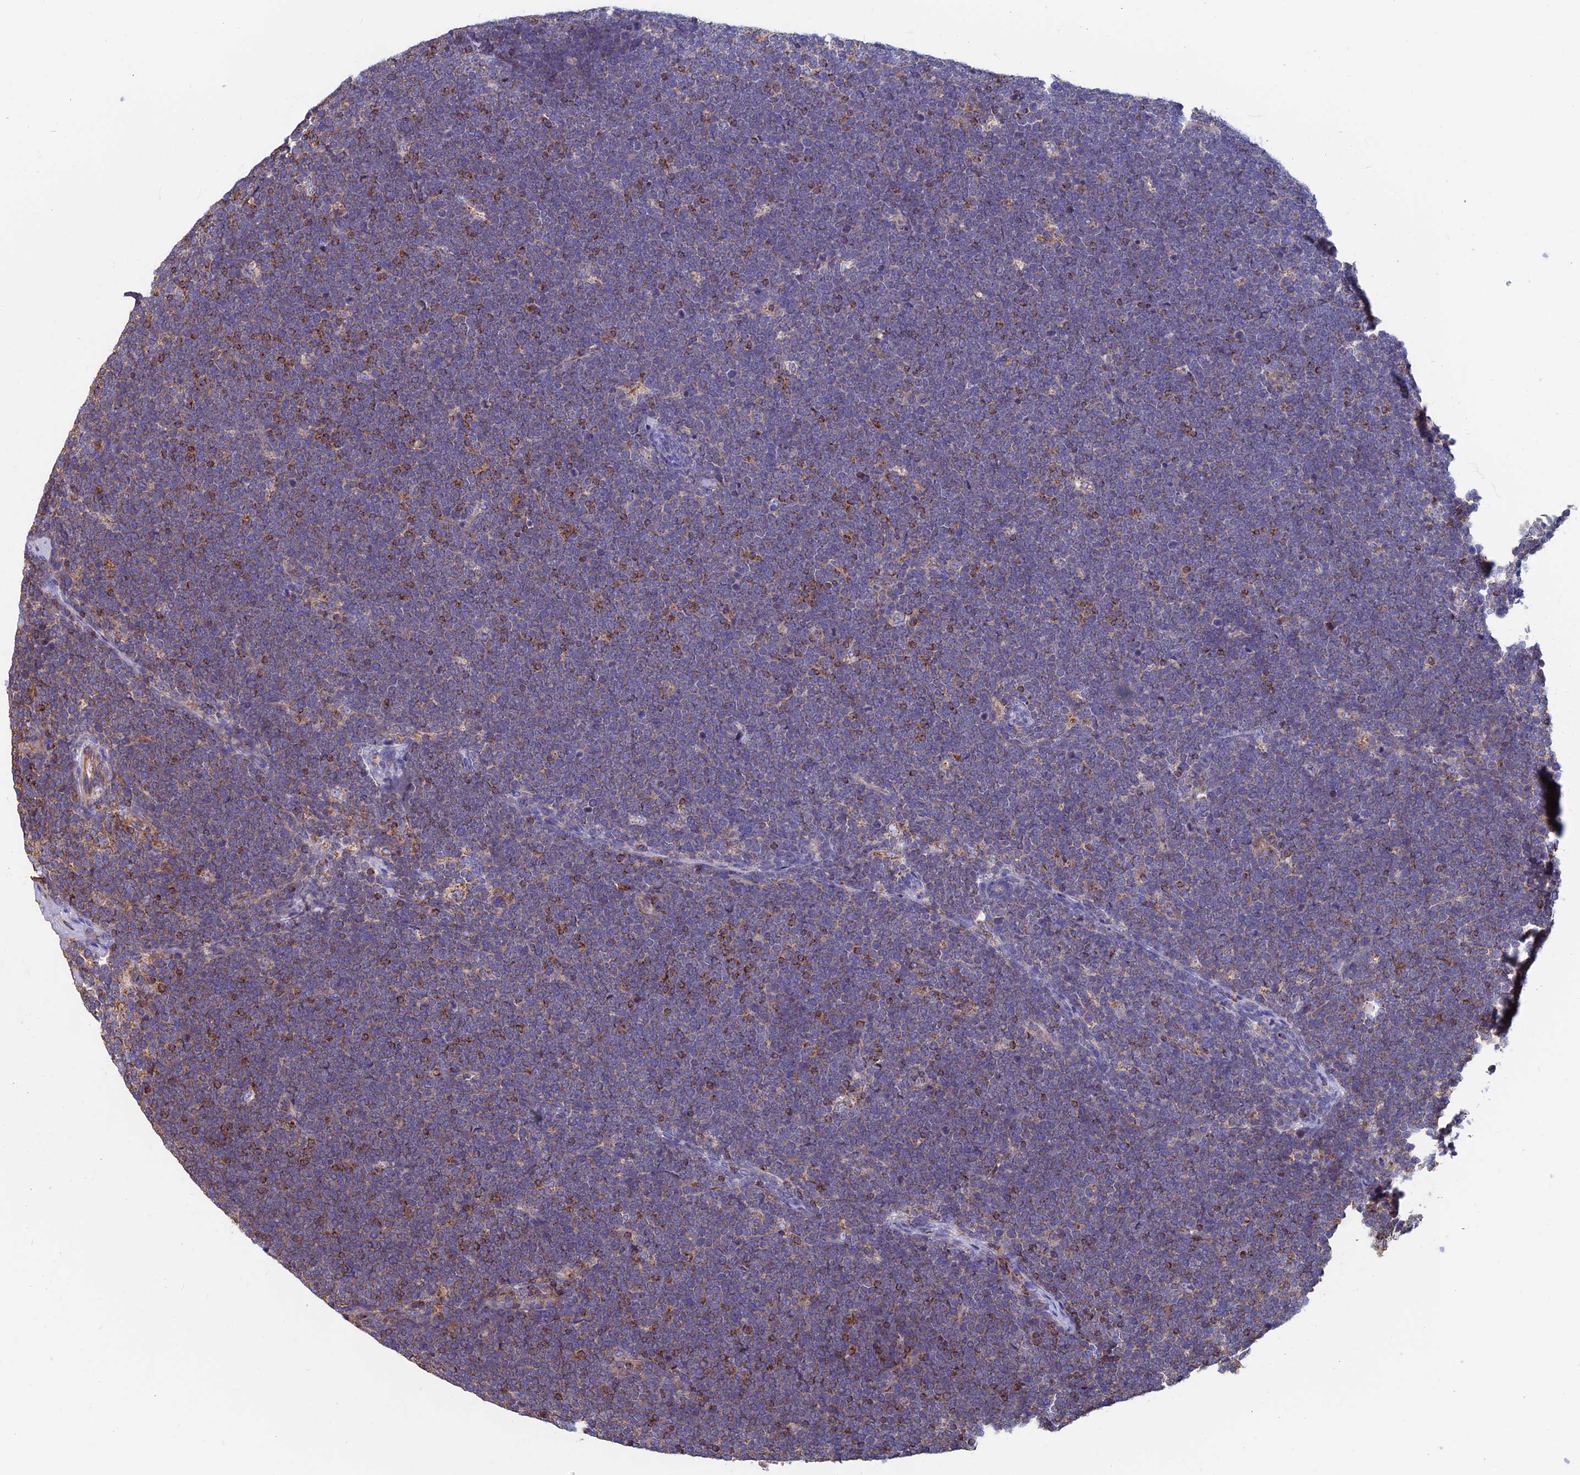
{"staining": {"intensity": "moderate", "quantity": "25%-75%", "location": "cytoplasmic/membranous"}, "tissue": "lymphoma", "cell_type": "Tumor cells", "image_type": "cancer", "snomed": [{"axis": "morphology", "description": "Malignant lymphoma, non-Hodgkin's type, High grade"}, {"axis": "topography", "description": "Lymph node"}], "caption": "Lymphoma stained with a protein marker displays moderate staining in tumor cells.", "gene": "HSD17B8", "patient": {"sex": "male", "age": 13}}